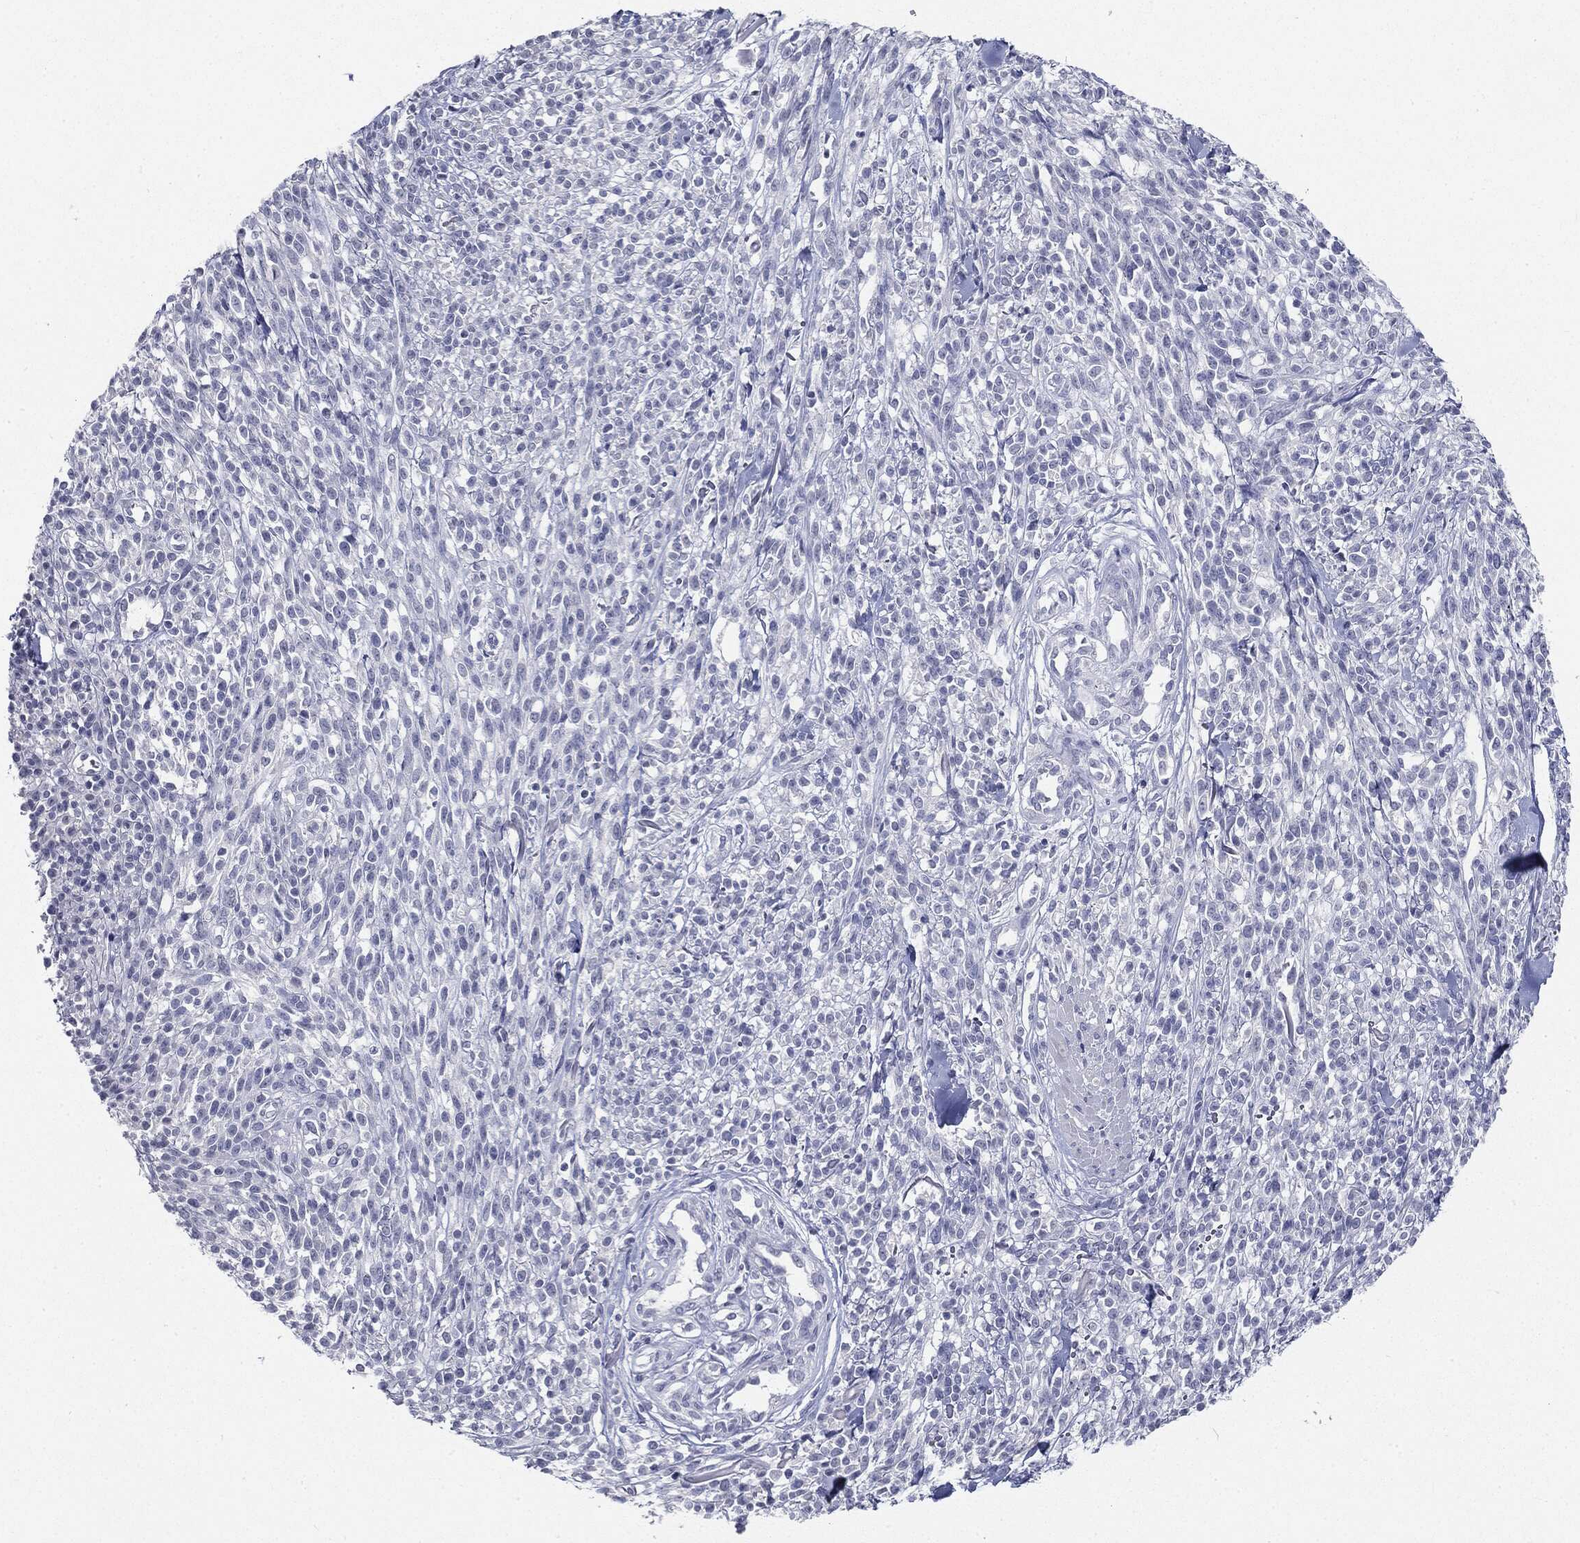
{"staining": {"intensity": "negative", "quantity": "none", "location": "none"}, "tissue": "melanoma", "cell_type": "Tumor cells", "image_type": "cancer", "snomed": [{"axis": "morphology", "description": "Malignant melanoma, NOS"}, {"axis": "topography", "description": "Skin"}, {"axis": "topography", "description": "Skin of trunk"}], "caption": "High magnification brightfield microscopy of malignant melanoma stained with DAB (brown) and counterstained with hematoxylin (blue): tumor cells show no significant positivity.", "gene": "CGB1", "patient": {"sex": "male", "age": 74}}